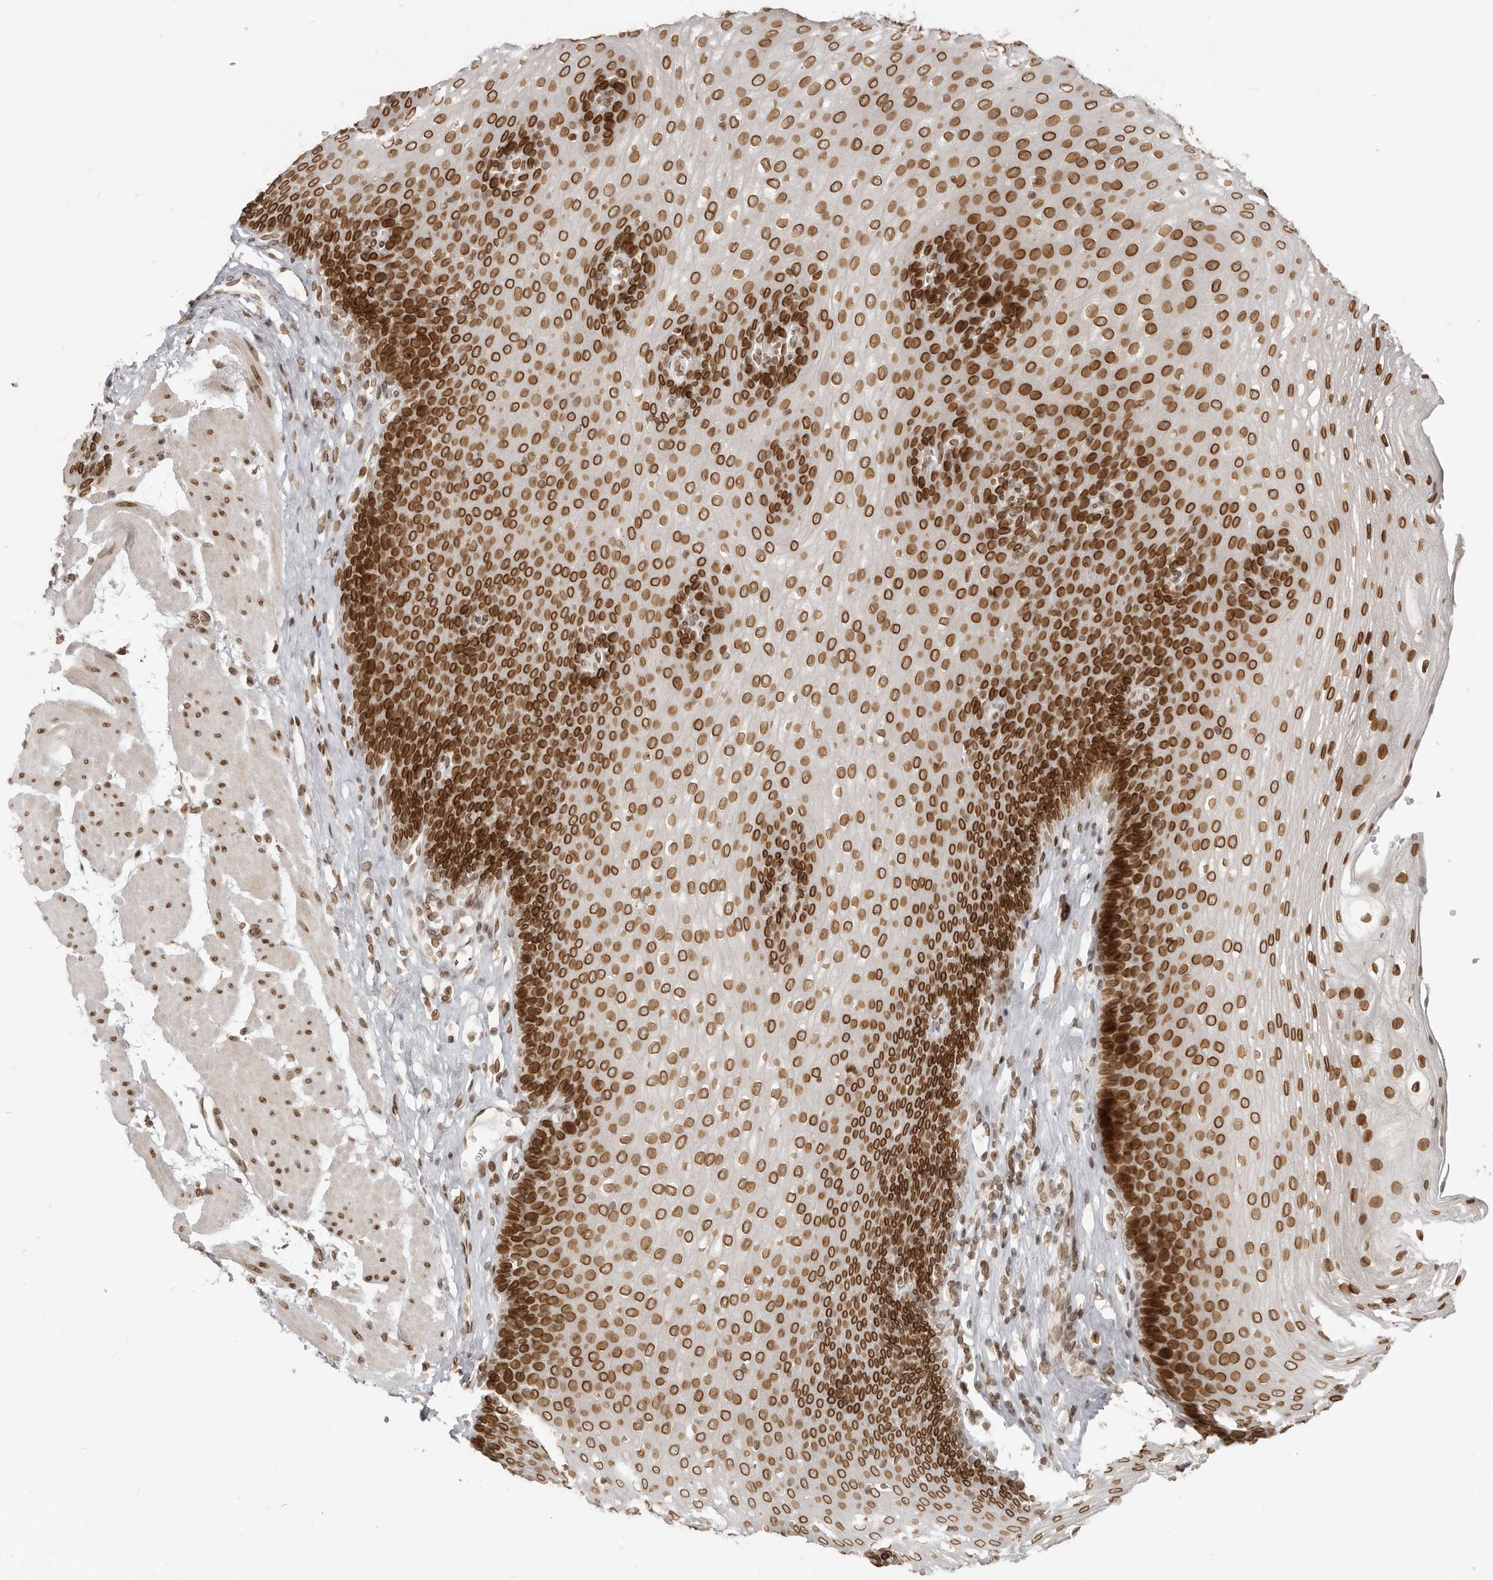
{"staining": {"intensity": "strong", "quantity": ">75%", "location": "cytoplasmic/membranous,nuclear"}, "tissue": "esophagus", "cell_type": "Squamous epithelial cells", "image_type": "normal", "snomed": [{"axis": "morphology", "description": "Normal tissue, NOS"}, {"axis": "topography", "description": "Esophagus"}], "caption": "Brown immunohistochemical staining in normal human esophagus demonstrates strong cytoplasmic/membranous,nuclear expression in approximately >75% of squamous epithelial cells. The staining is performed using DAB brown chromogen to label protein expression. The nuclei are counter-stained blue using hematoxylin.", "gene": "NUP153", "patient": {"sex": "female", "age": 66}}